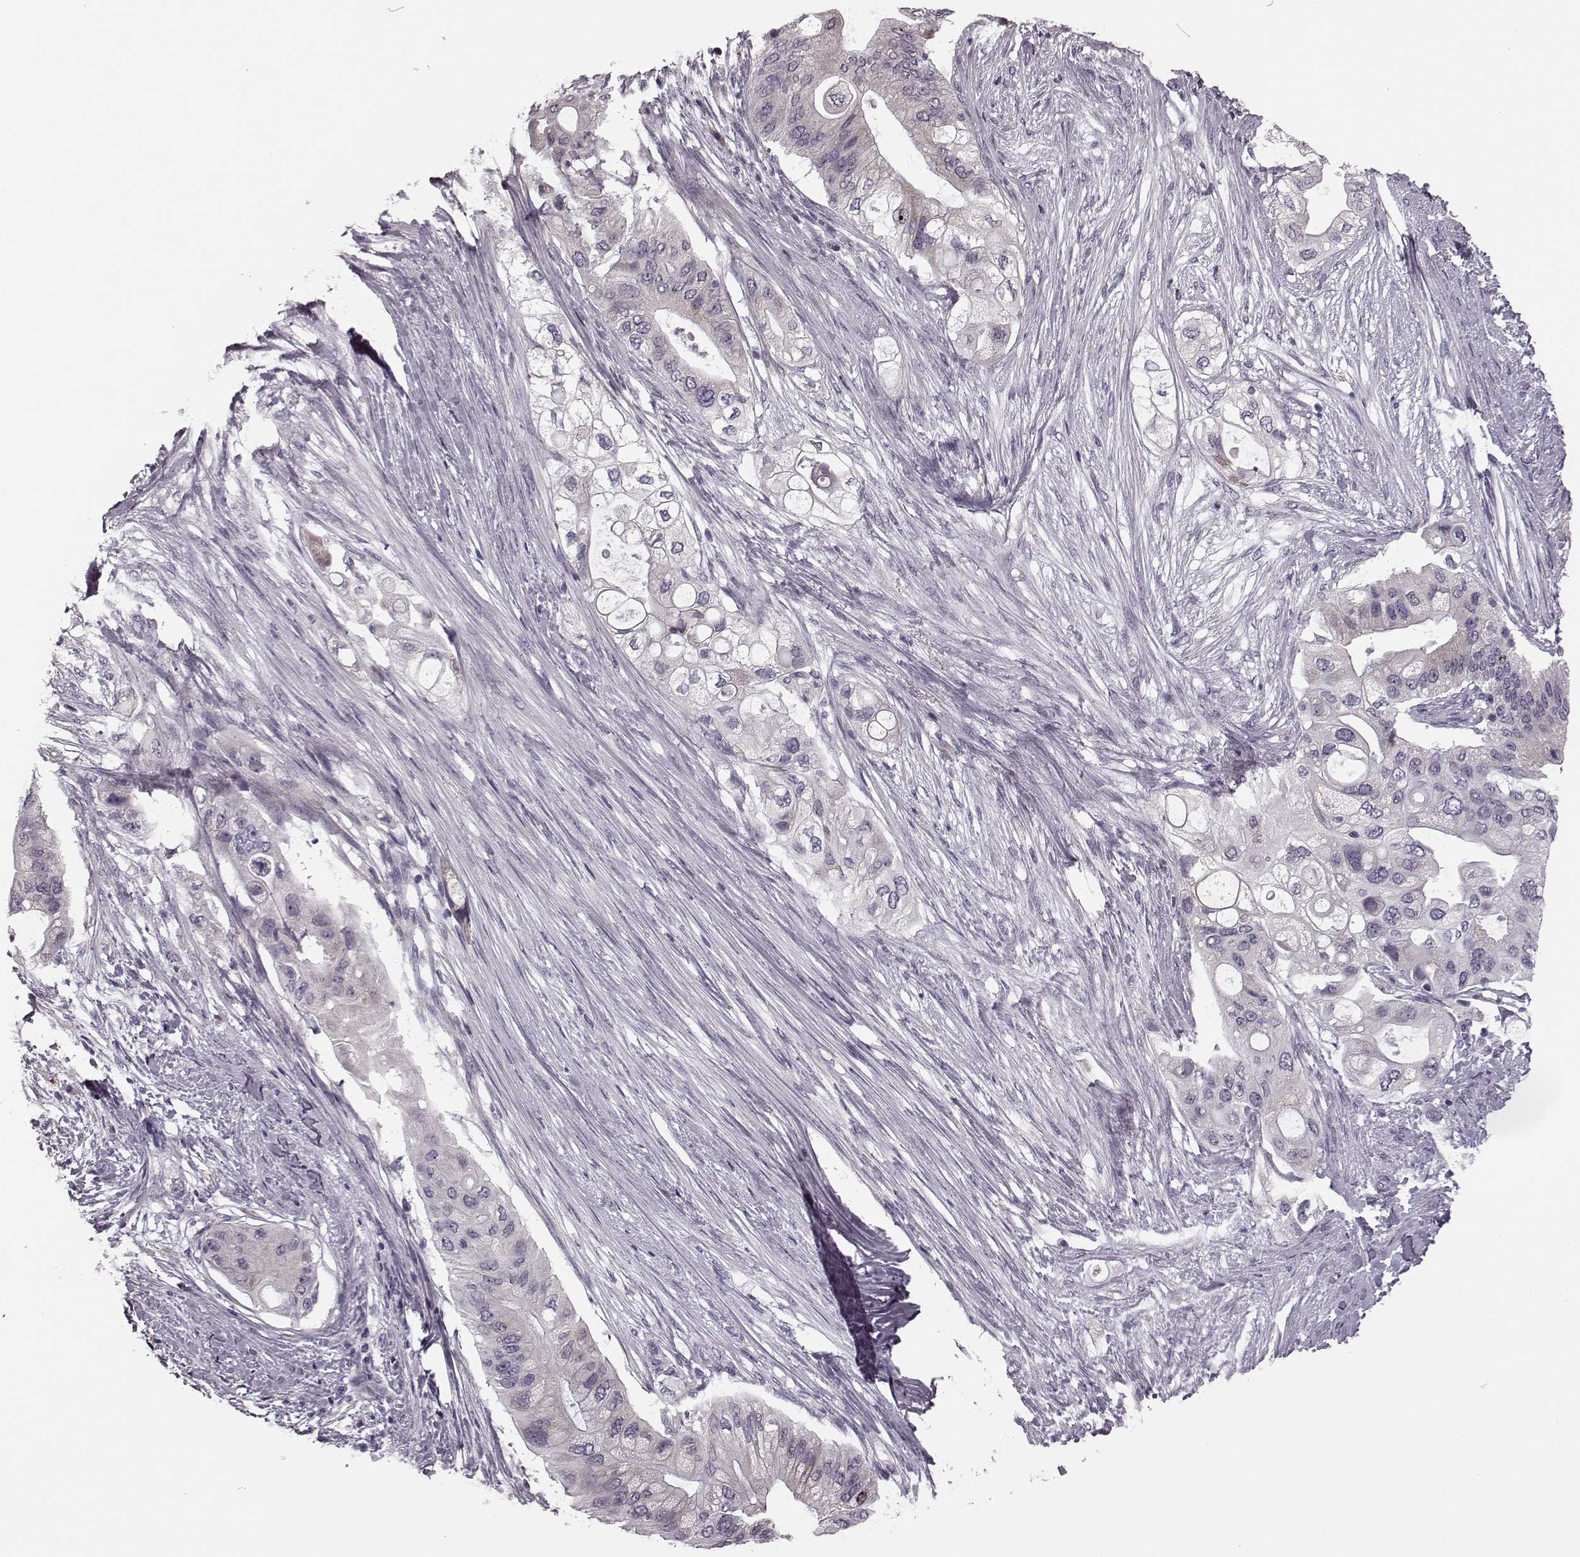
{"staining": {"intensity": "weak", "quantity": "<25%", "location": "cytoplasmic/membranous"}, "tissue": "pancreatic cancer", "cell_type": "Tumor cells", "image_type": "cancer", "snomed": [{"axis": "morphology", "description": "Adenocarcinoma, NOS"}, {"axis": "topography", "description": "Pancreas"}], "caption": "Protein analysis of pancreatic adenocarcinoma demonstrates no significant positivity in tumor cells.", "gene": "FAM234B", "patient": {"sex": "female", "age": 72}}